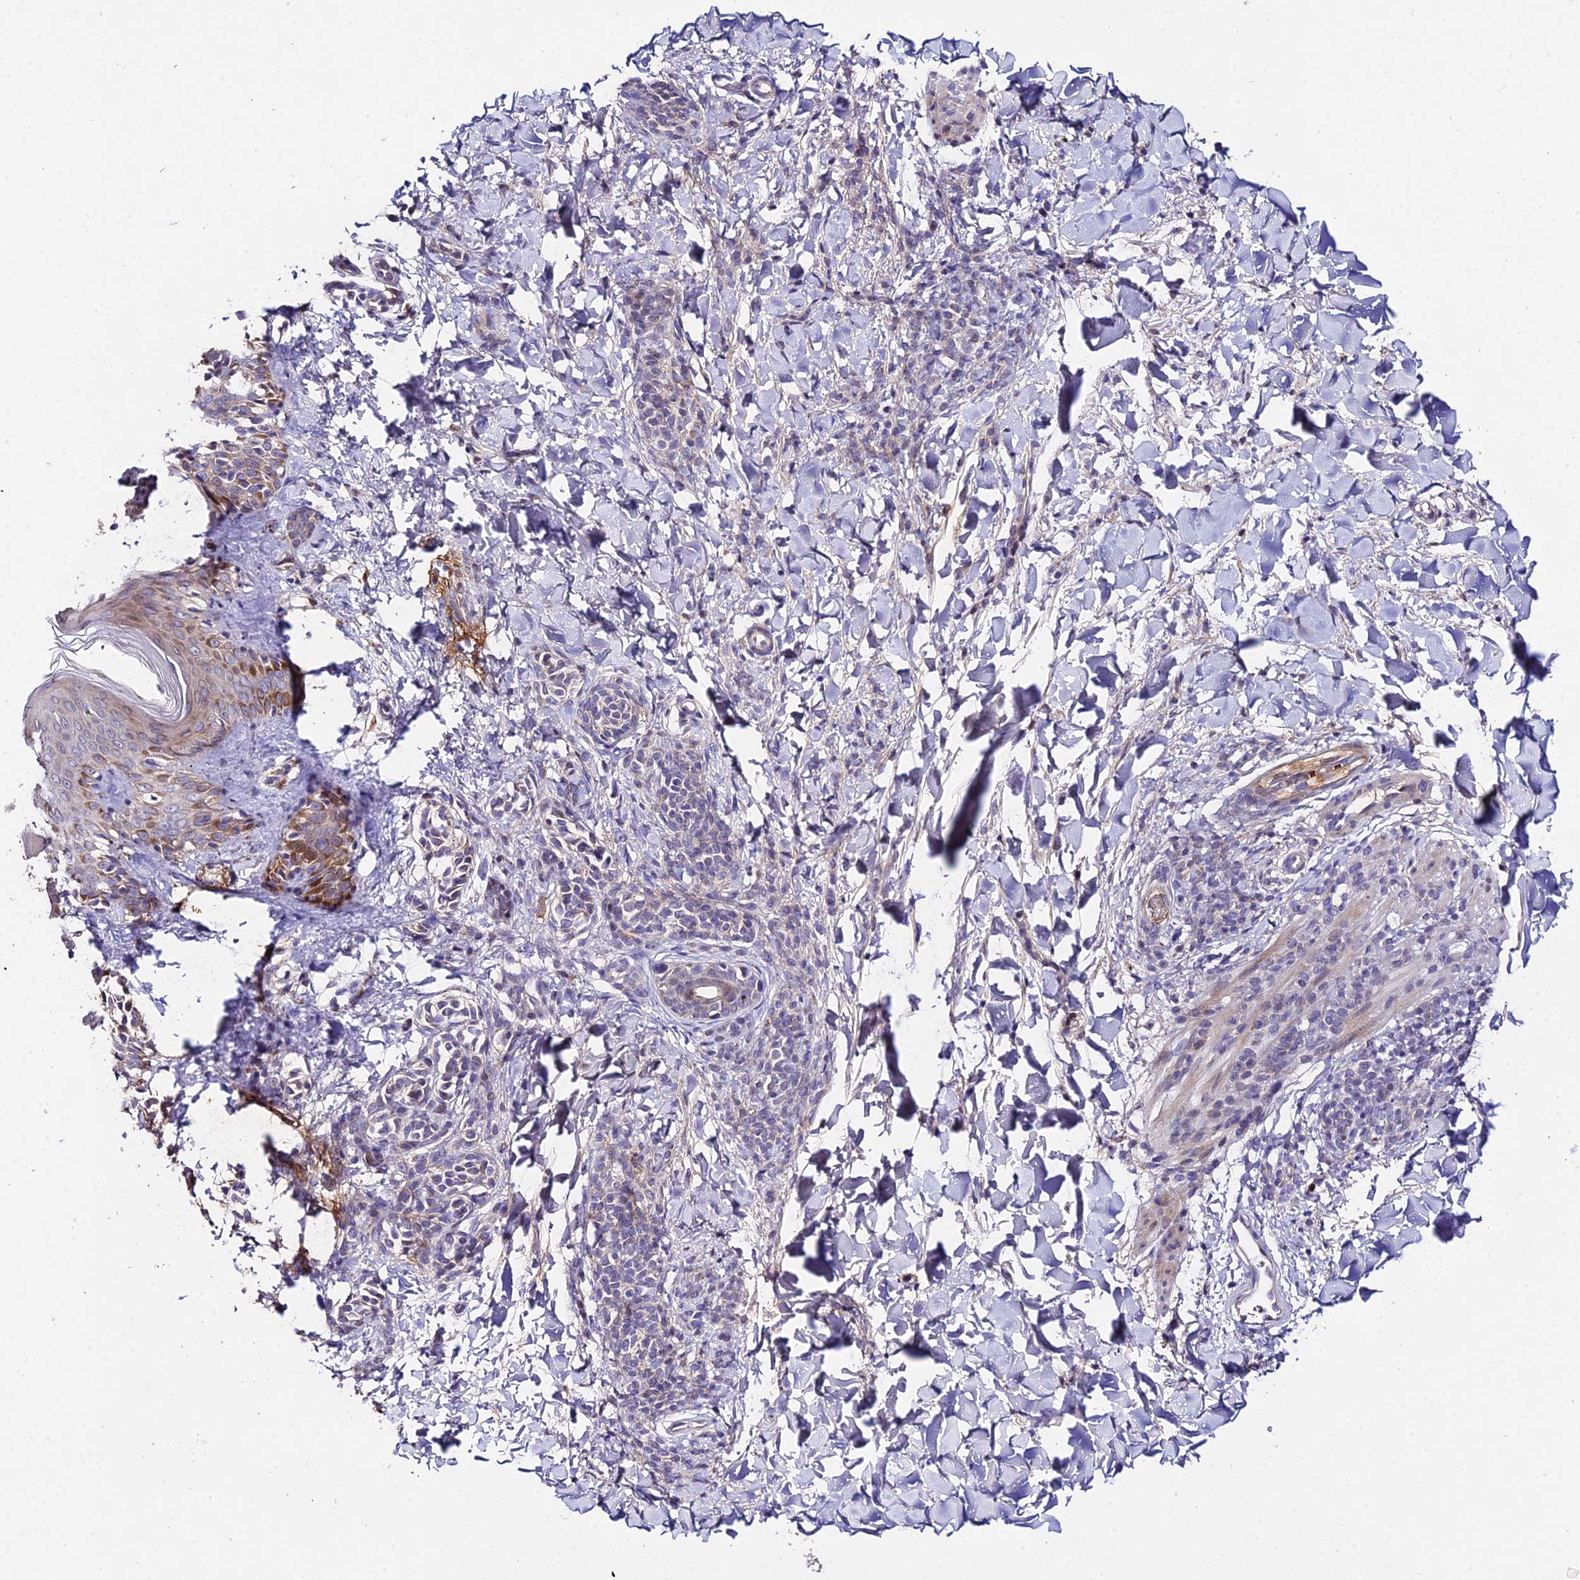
{"staining": {"intensity": "negative", "quantity": "none", "location": "none"}, "tissue": "skin", "cell_type": "Fibroblasts", "image_type": "normal", "snomed": [{"axis": "morphology", "description": "Normal tissue, NOS"}, {"axis": "topography", "description": "Skin"}], "caption": "Immunohistochemistry (IHC) micrograph of unremarkable skin: human skin stained with DAB reveals no significant protein expression in fibroblasts.", "gene": "WDR5B", "patient": {"sex": "male", "age": 16}}